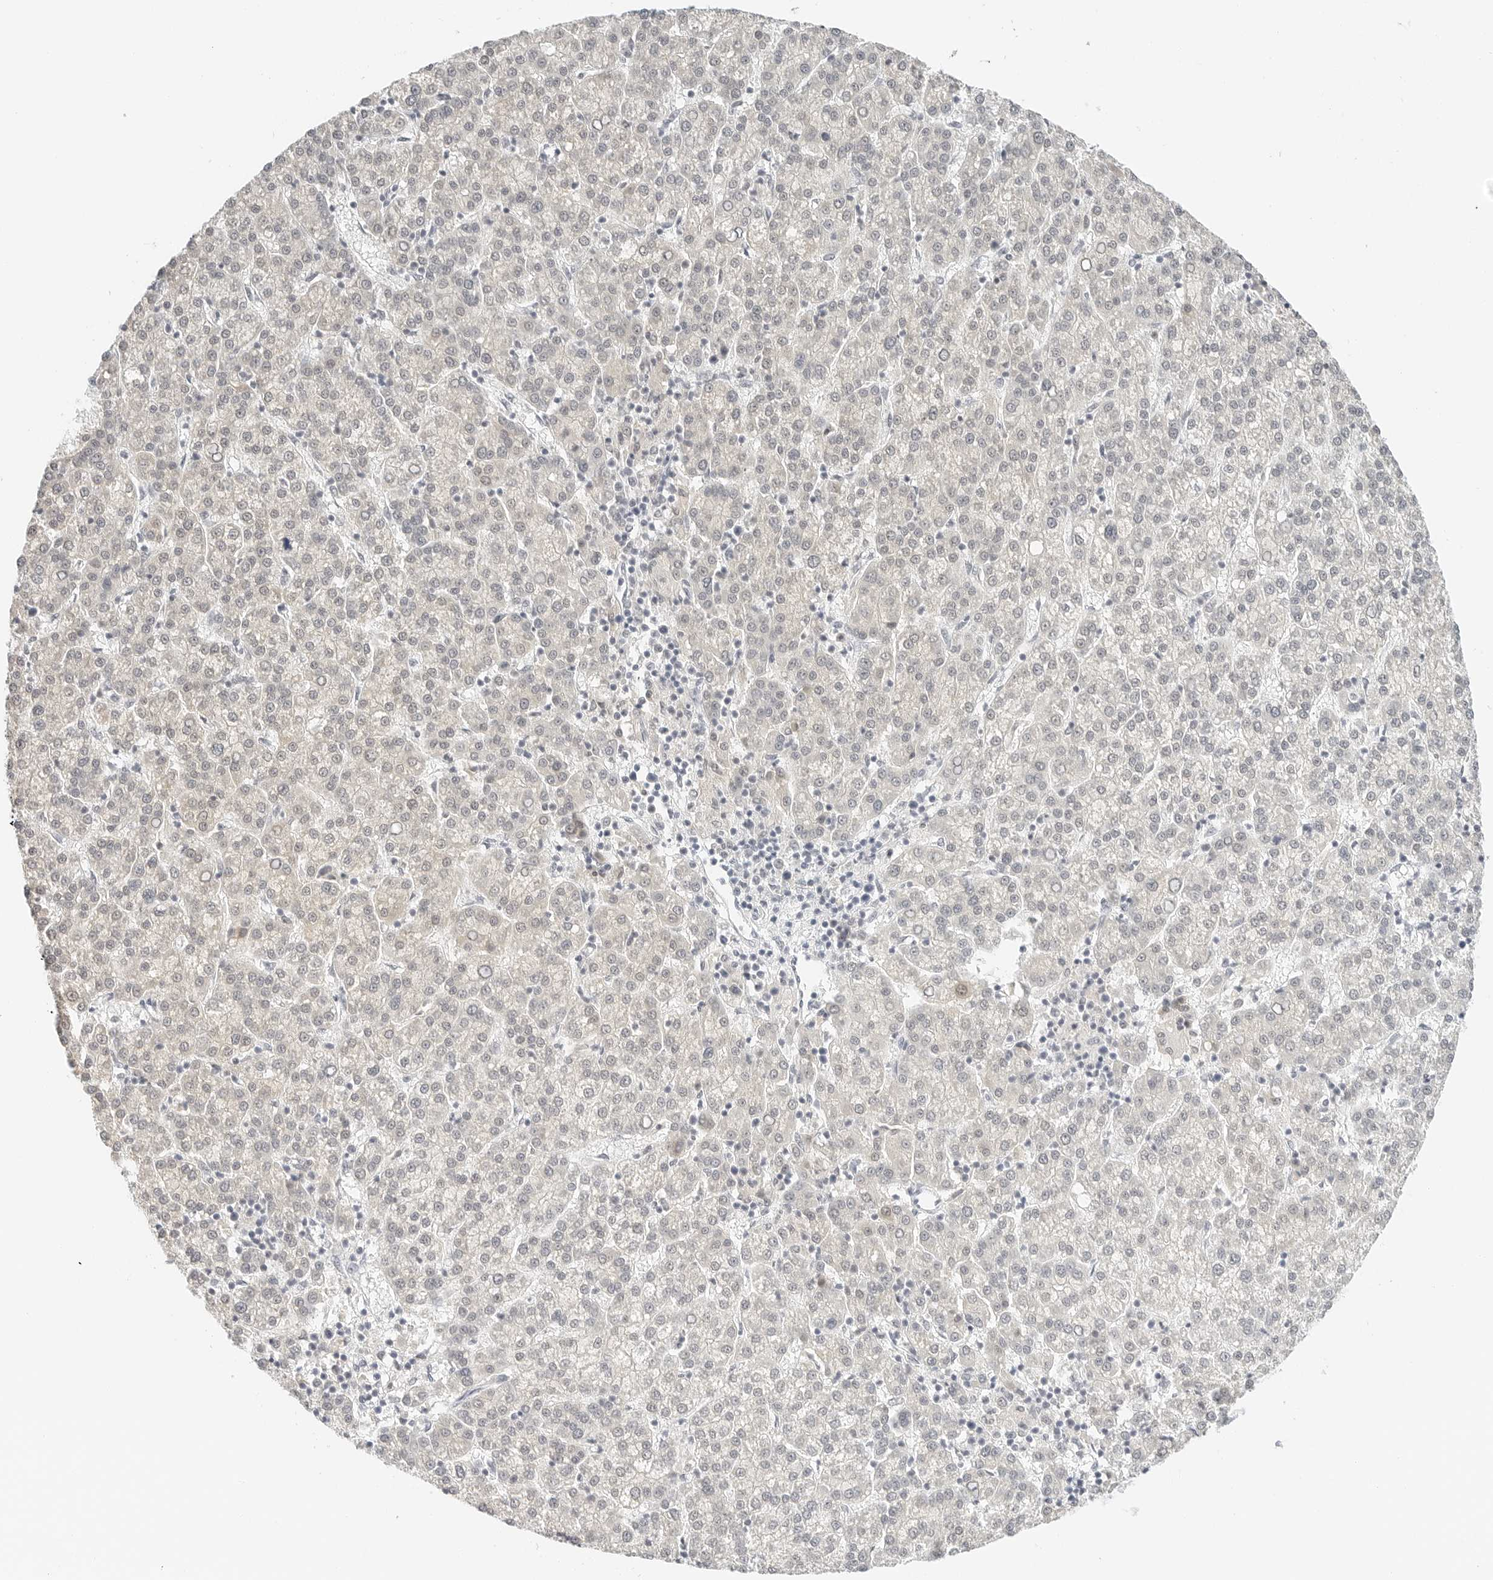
{"staining": {"intensity": "negative", "quantity": "none", "location": "none"}, "tissue": "liver cancer", "cell_type": "Tumor cells", "image_type": "cancer", "snomed": [{"axis": "morphology", "description": "Carcinoma, Hepatocellular, NOS"}, {"axis": "topography", "description": "Liver"}], "caption": "Immunohistochemistry micrograph of human liver cancer stained for a protein (brown), which shows no staining in tumor cells. (Stains: DAB immunohistochemistry with hematoxylin counter stain, Microscopy: brightfield microscopy at high magnification).", "gene": "NEO1", "patient": {"sex": "female", "age": 58}}